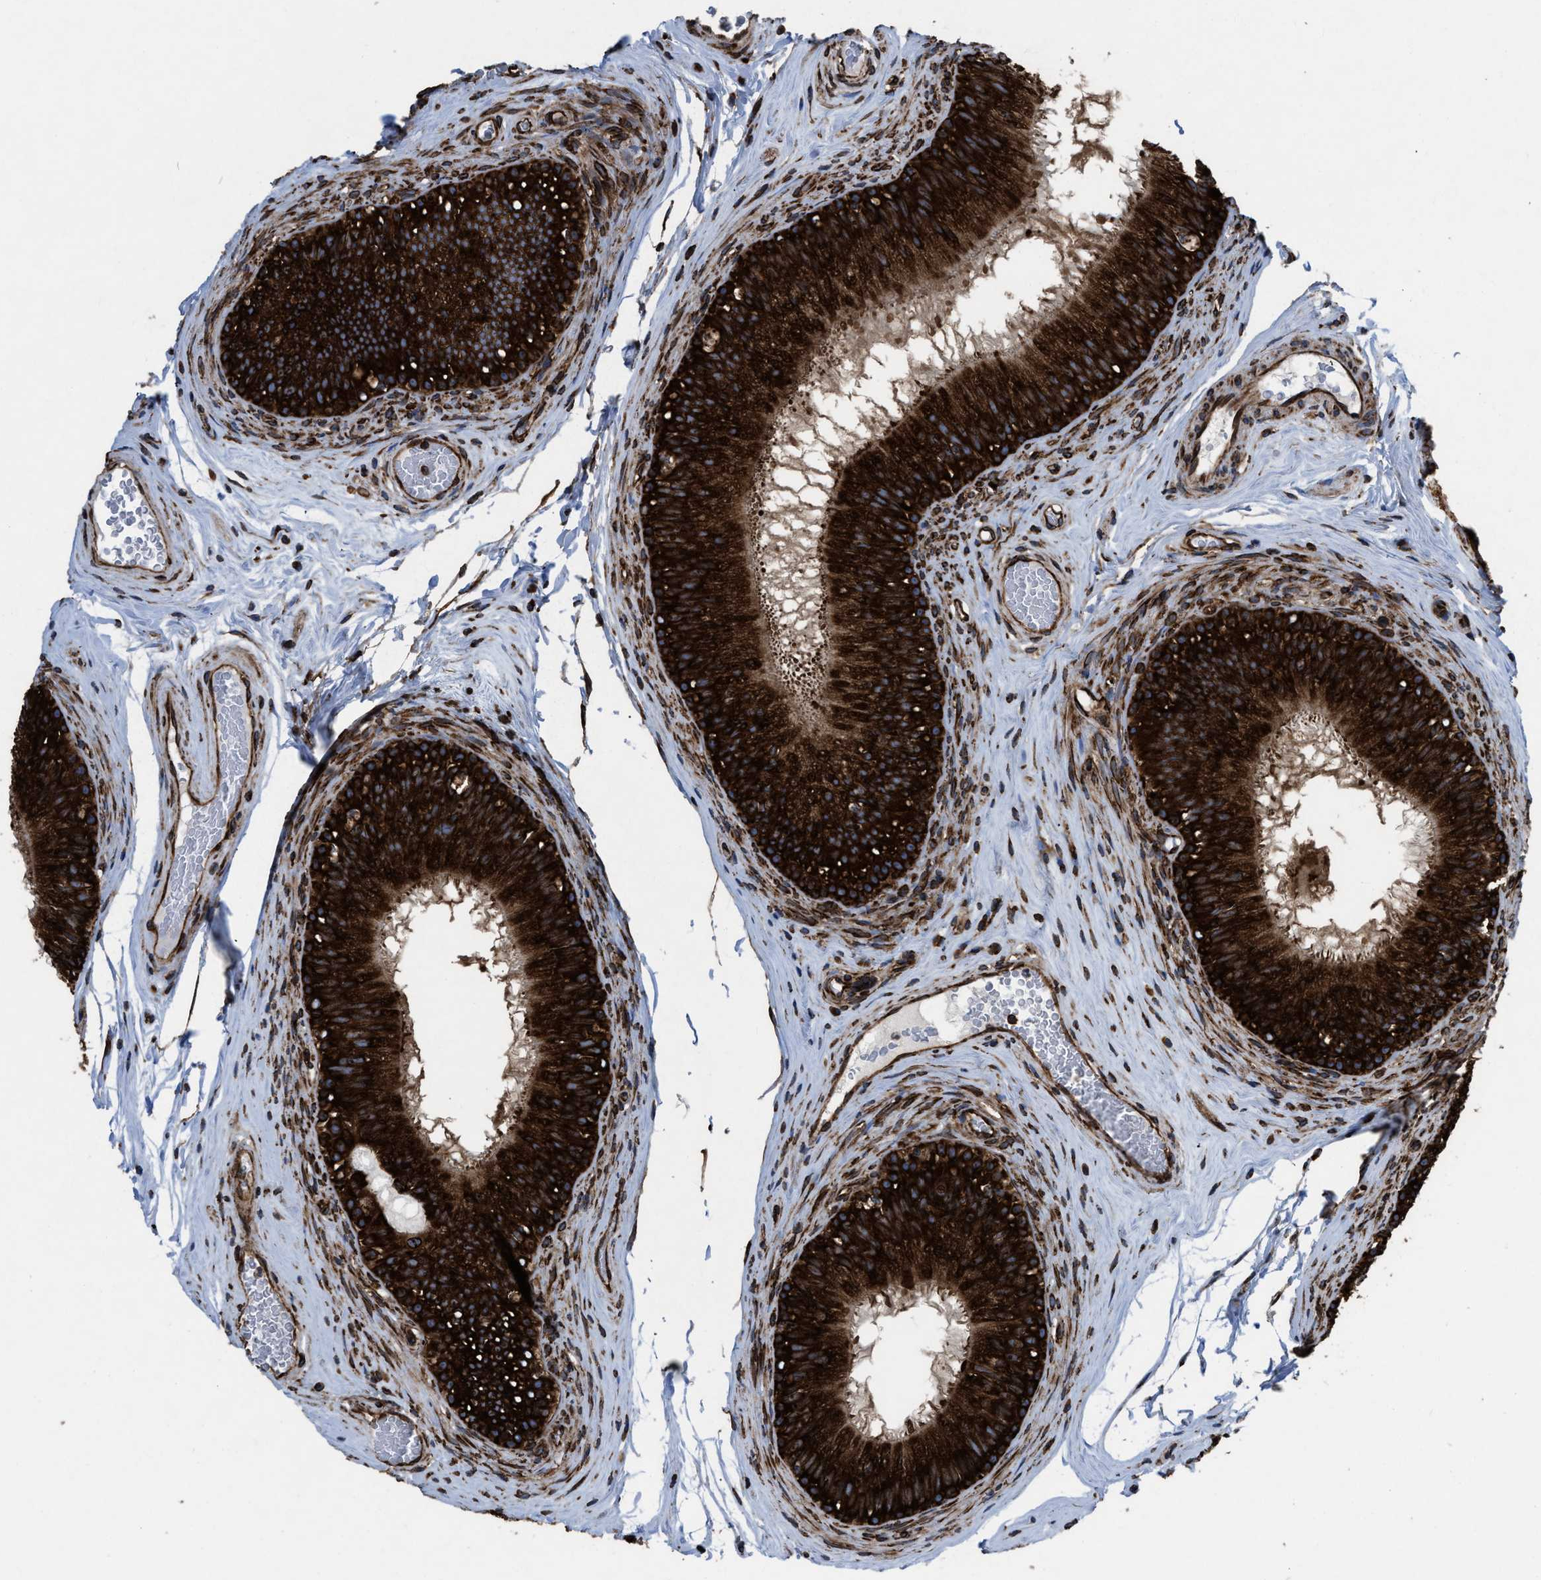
{"staining": {"intensity": "strong", "quantity": ">75%", "location": "cytoplasmic/membranous"}, "tissue": "epididymis", "cell_type": "Glandular cells", "image_type": "normal", "snomed": [{"axis": "morphology", "description": "Normal tissue, NOS"}, {"axis": "topography", "description": "Testis"}, {"axis": "topography", "description": "Epididymis"}], "caption": "Immunohistochemistry image of benign epididymis: epididymis stained using immunohistochemistry (IHC) exhibits high levels of strong protein expression localized specifically in the cytoplasmic/membranous of glandular cells, appearing as a cytoplasmic/membranous brown color.", "gene": "CAPRIN1", "patient": {"sex": "male", "age": 36}}